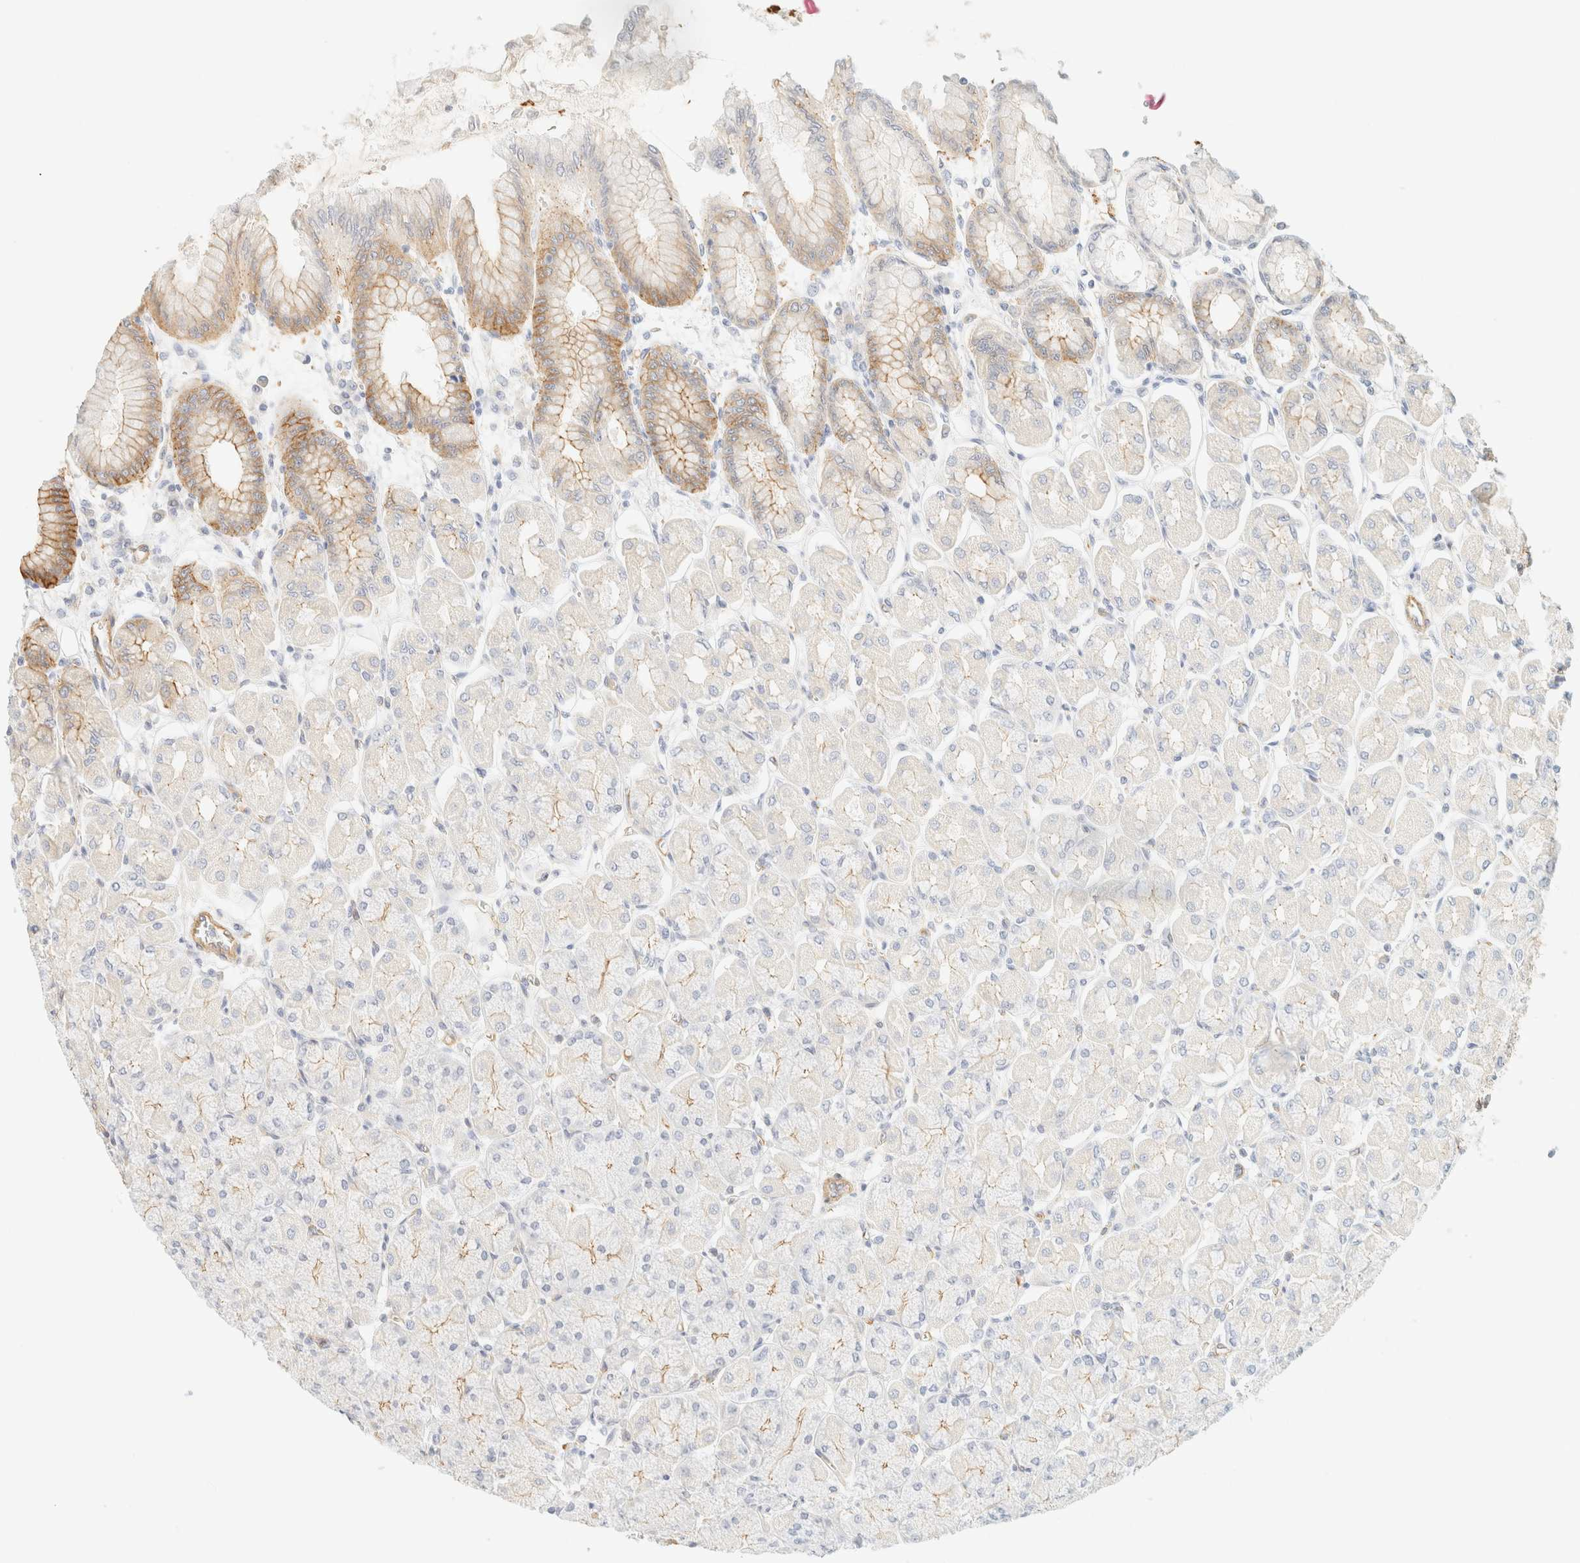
{"staining": {"intensity": "moderate", "quantity": "25%-75%", "location": "cytoplasmic/membranous"}, "tissue": "stomach", "cell_type": "Glandular cells", "image_type": "normal", "snomed": [{"axis": "morphology", "description": "Normal tissue, NOS"}, {"axis": "topography", "description": "Stomach, upper"}], "caption": "Immunohistochemistry of normal stomach exhibits medium levels of moderate cytoplasmic/membranous staining in about 25%-75% of glandular cells.", "gene": "OTOP2", "patient": {"sex": "female", "age": 56}}